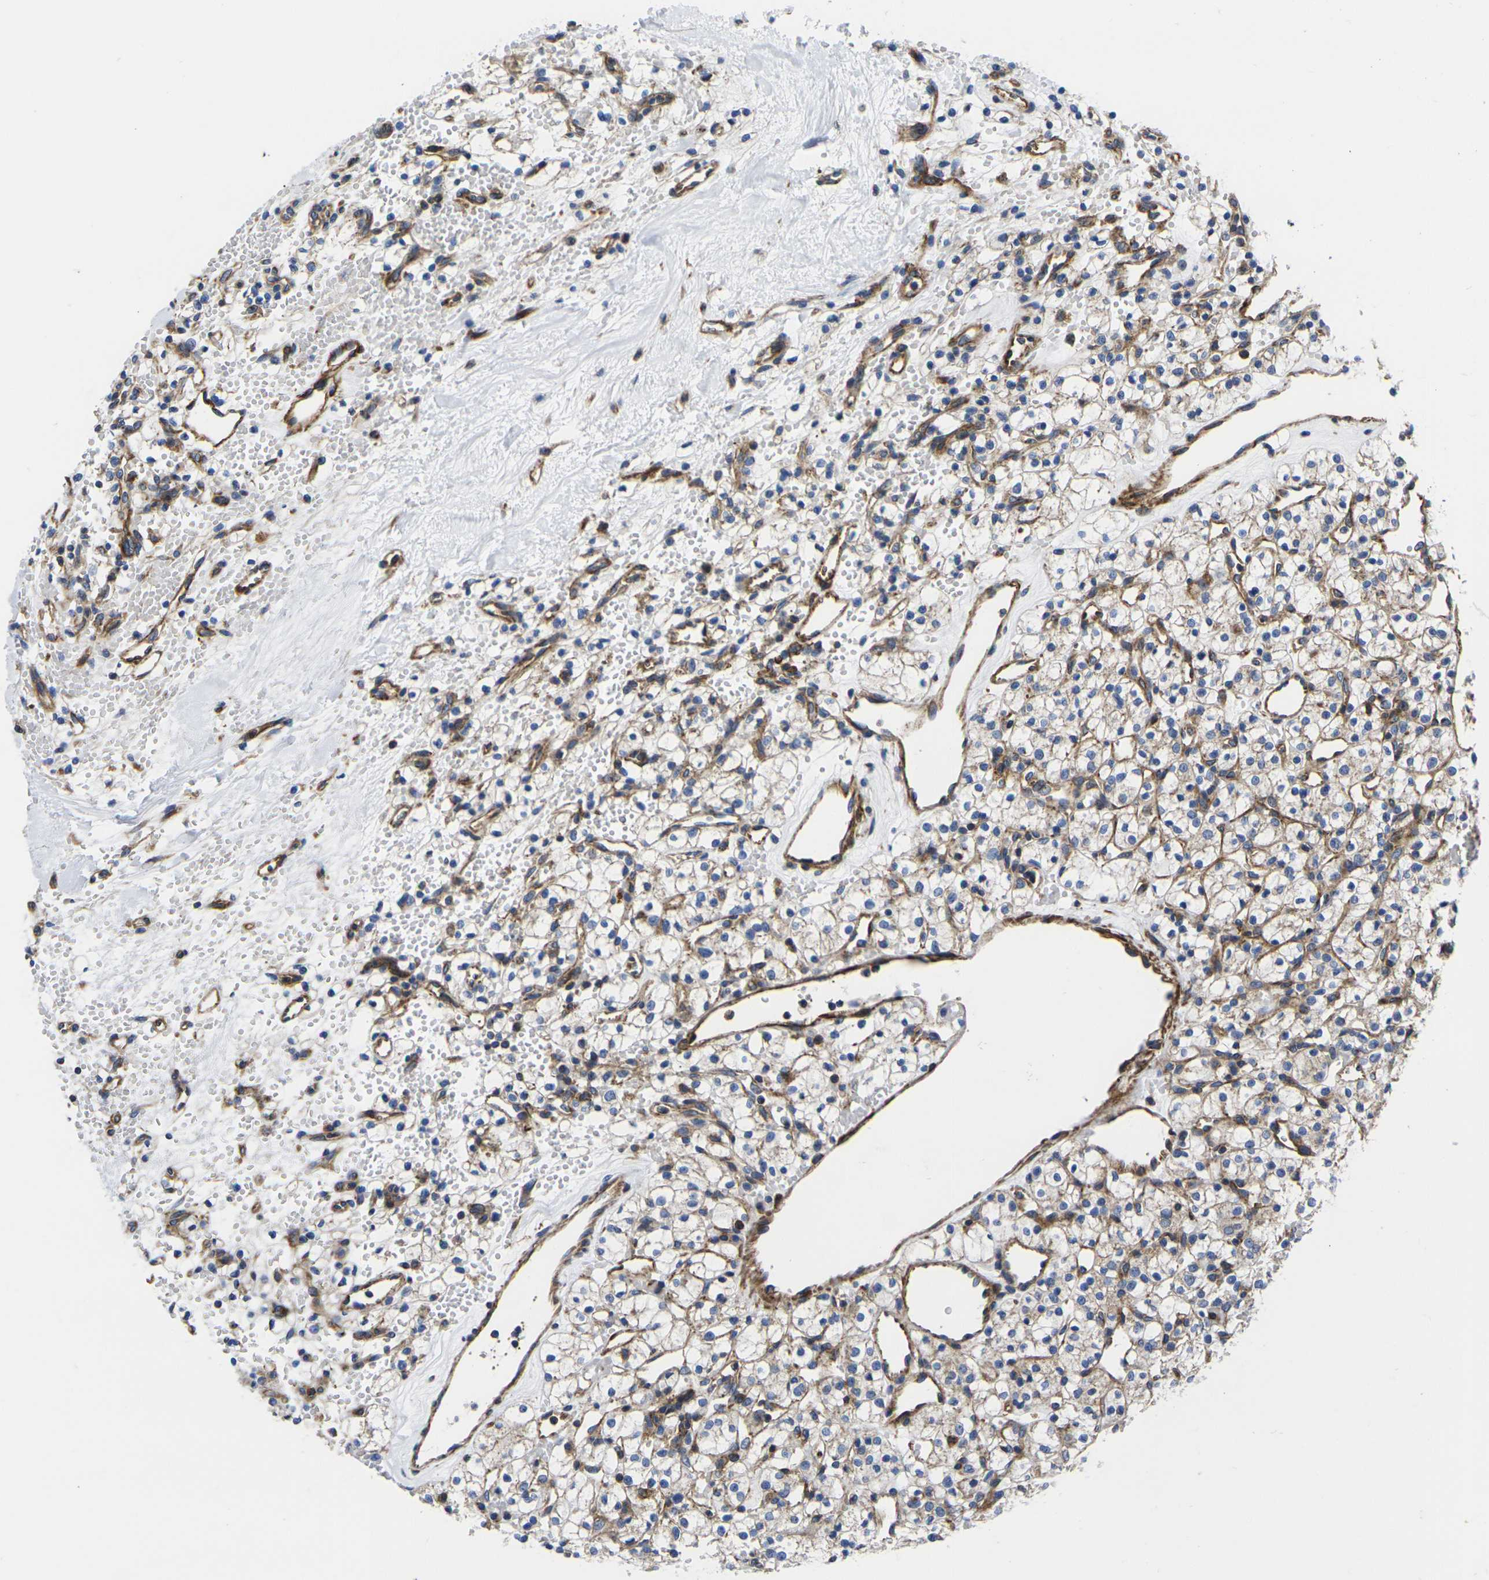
{"staining": {"intensity": "weak", "quantity": "25%-75%", "location": "cytoplasmic/membranous"}, "tissue": "renal cancer", "cell_type": "Tumor cells", "image_type": "cancer", "snomed": [{"axis": "morphology", "description": "Adenocarcinoma, NOS"}, {"axis": "topography", "description": "Kidney"}], "caption": "Adenocarcinoma (renal) stained with a brown dye exhibits weak cytoplasmic/membranous positive expression in approximately 25%-75% of tumor cells.", "gene": "GPR4", "patient": {"sex": "female", "age": 60}}